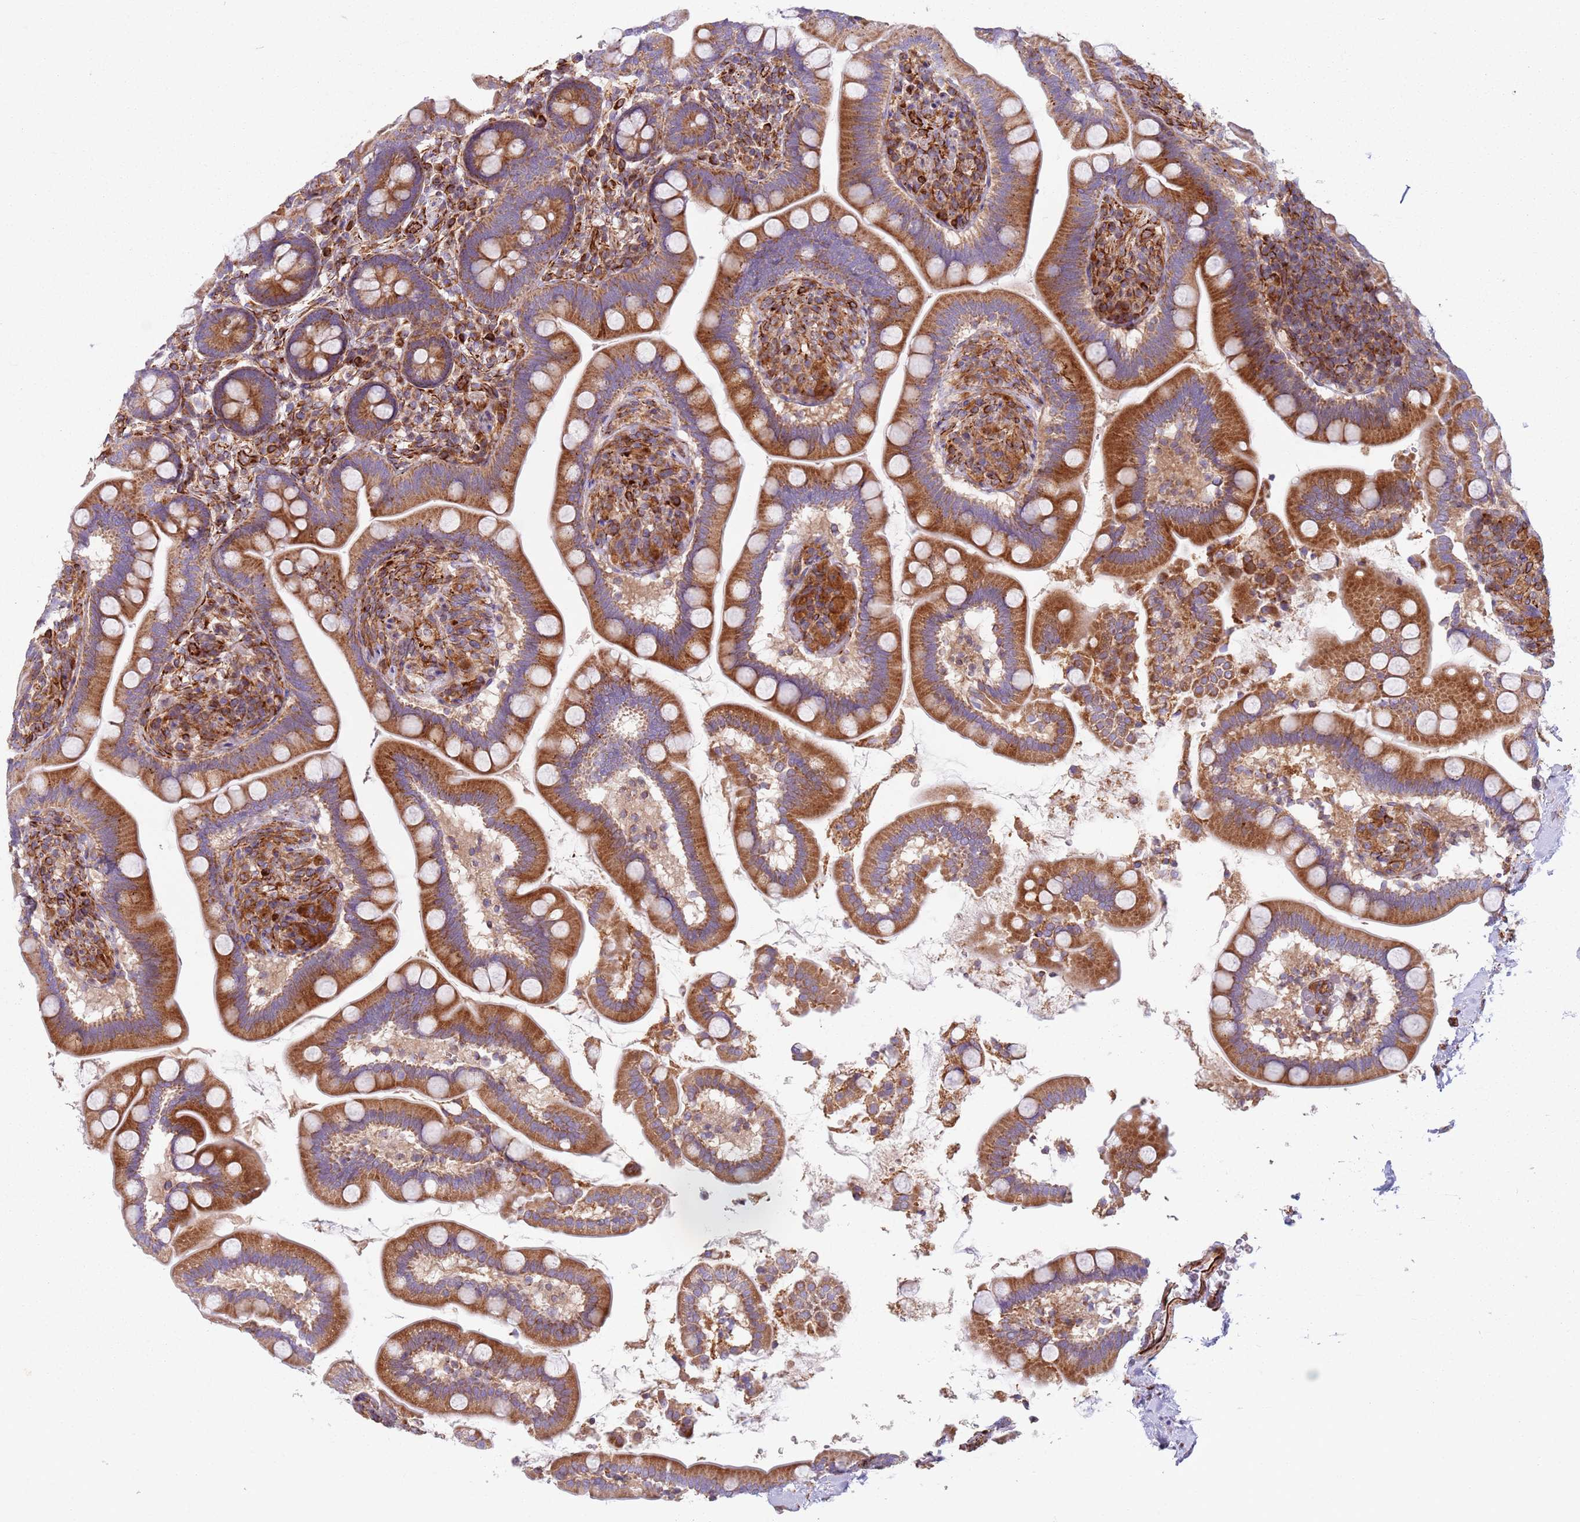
{"staining": {"intensity": "strong", "quantity": ">75%", "location": "cytoplasmic/membranous"}, "tissue": "small intestine", "cell_type": "Glandular cells", "image_type": "normal", "snomed": [{"axis": "morphology", "description": "Normal tissue, NOS"}, {"axis": "topography", "description": "Small intestine"}], "caption": "Protein staining reveals strong cytoplasmic/membranous staining in approximately >75% of glandular cells in unremarkable small intestine.", "gene": "SNAPIN", "patient": {"sex": "female", "age": 64}}